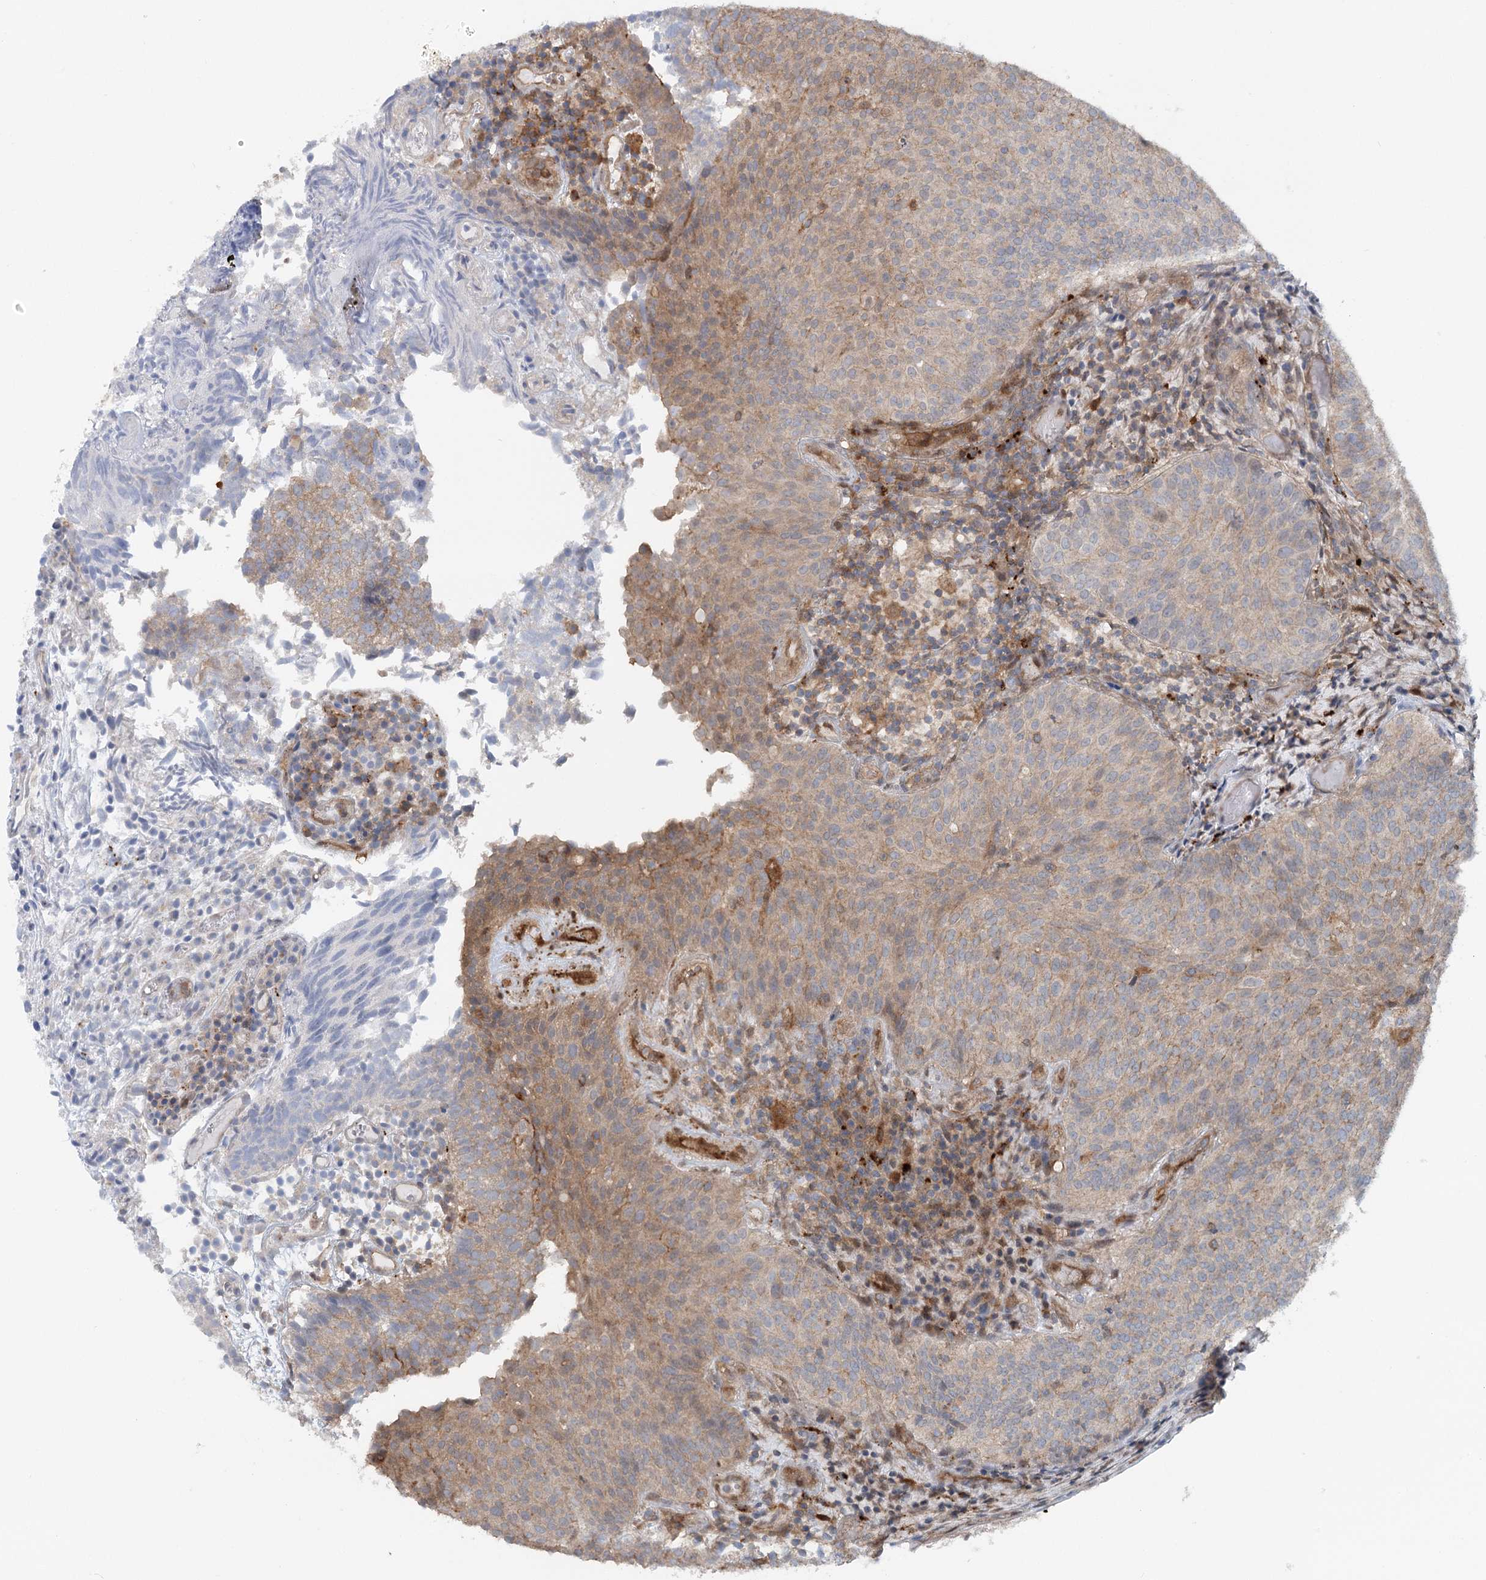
{"staining": {"intensity": "moderate", "quantity": "25%-75%", "location": "cytoplasmic/membranous"}, "tissue": "urothelial cancer", "cell_type": "Tumor cells", "image_type": "cancer", "snomed": [{"axis": "morphology", "description": "Urothelial carcinoma, Low grade"}, {"axis": "topography", "description": "Urinary bladder"}], "caption": "IHC image of human urothelial cancer stained for a protein (brown), which exhibits medium levels of moderate cytoplasmic/membranous expression in about 25%-75% of tumor cells.", "gene": "GBE1", "patient": {"sex": "male", "age": 86}}